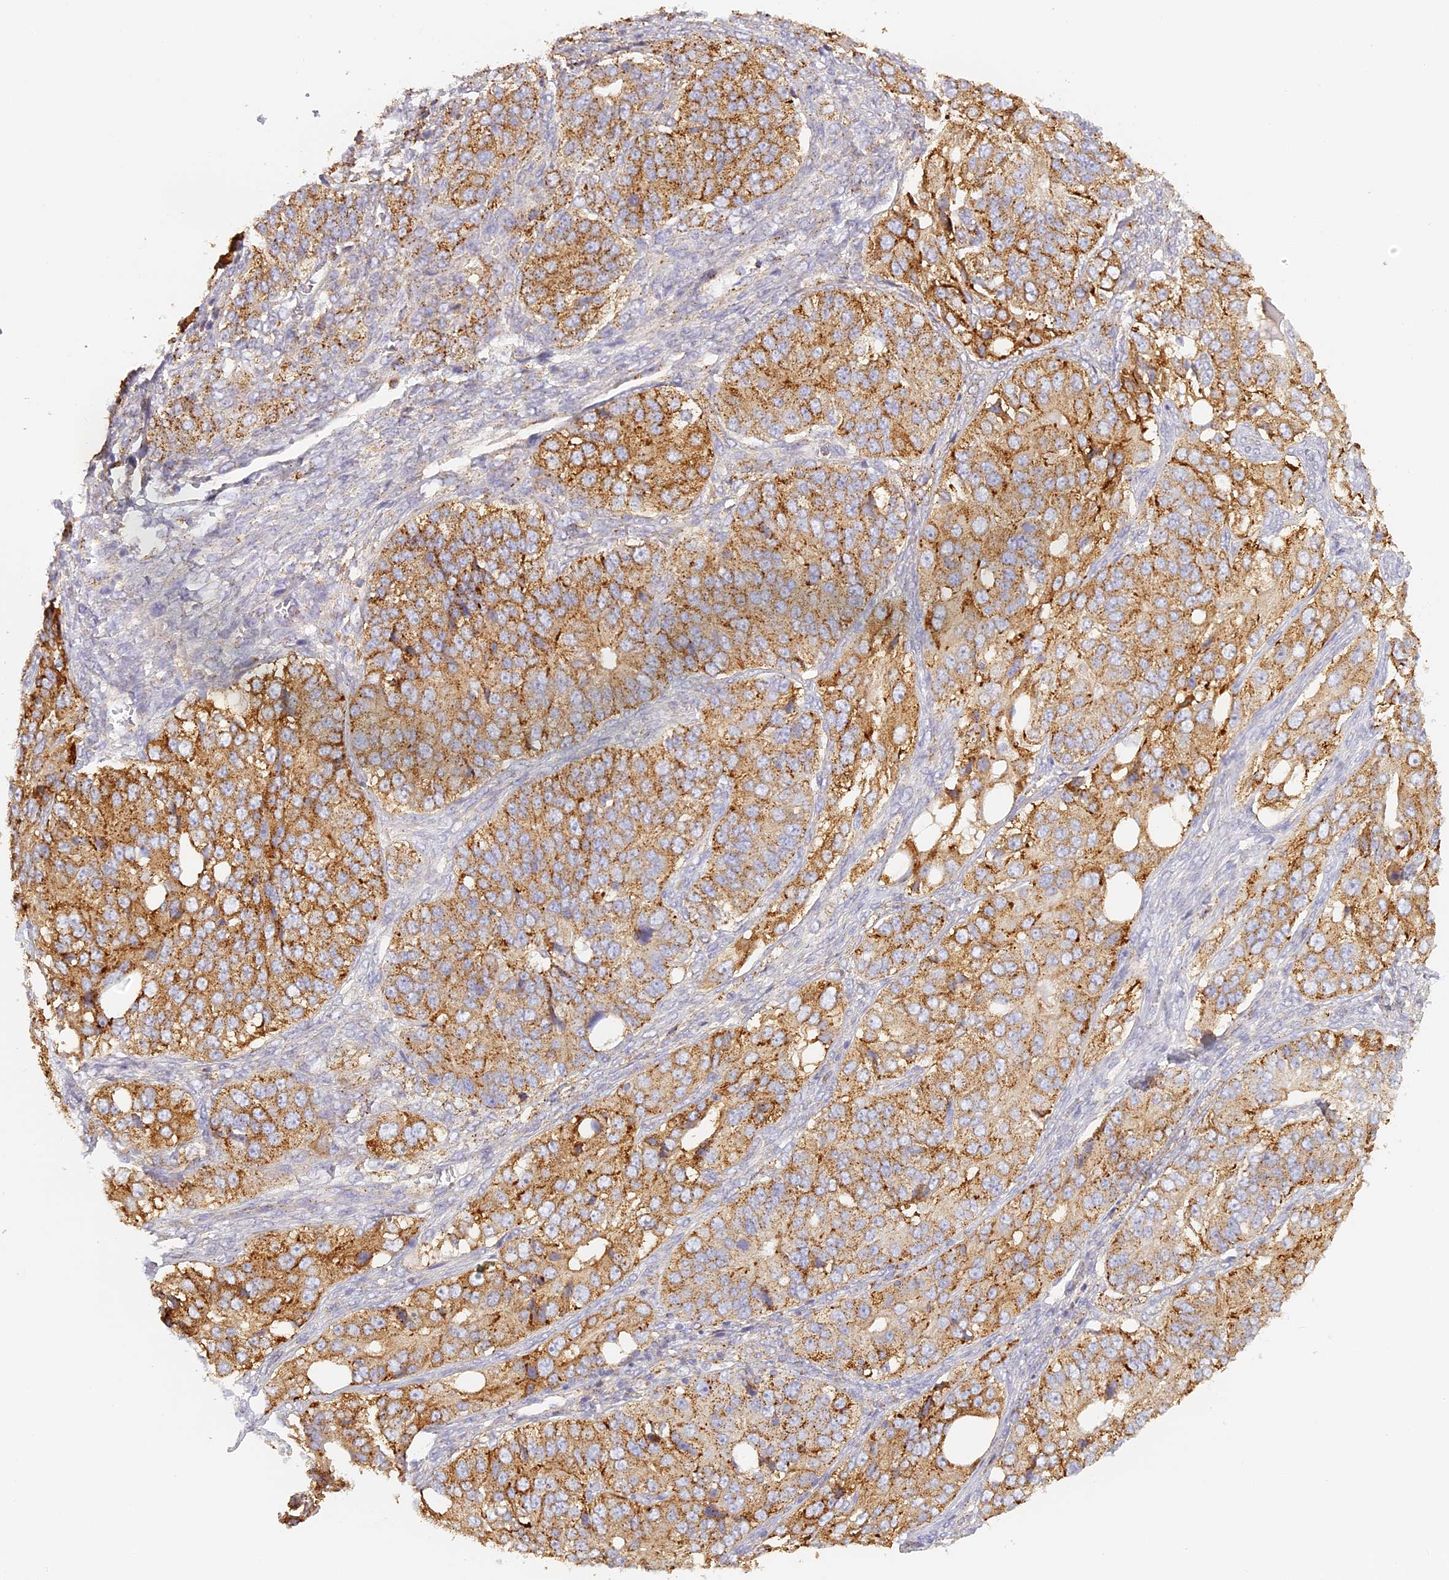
{"staining": {"intensity": "moderate", "quantity": ">75%", "location": "cytoplasmic/membranous"}, "tissue": "ovarian cancer", "cell_type": "Tumor cells", "image_type": "cancer", "snomed": [{"axis": "morphology", "description": "Carcinoma, endometroid"}, {"axis": "topography", "description": "Ovary"}], "caption": "A brown stain highlights moderate cytoplasmic/membranous expression of a protein in human ovarian endometroid carcinoma tumor cells.", "gene": "LAMP2", "patient": {"sex": "female", "age": 51}}